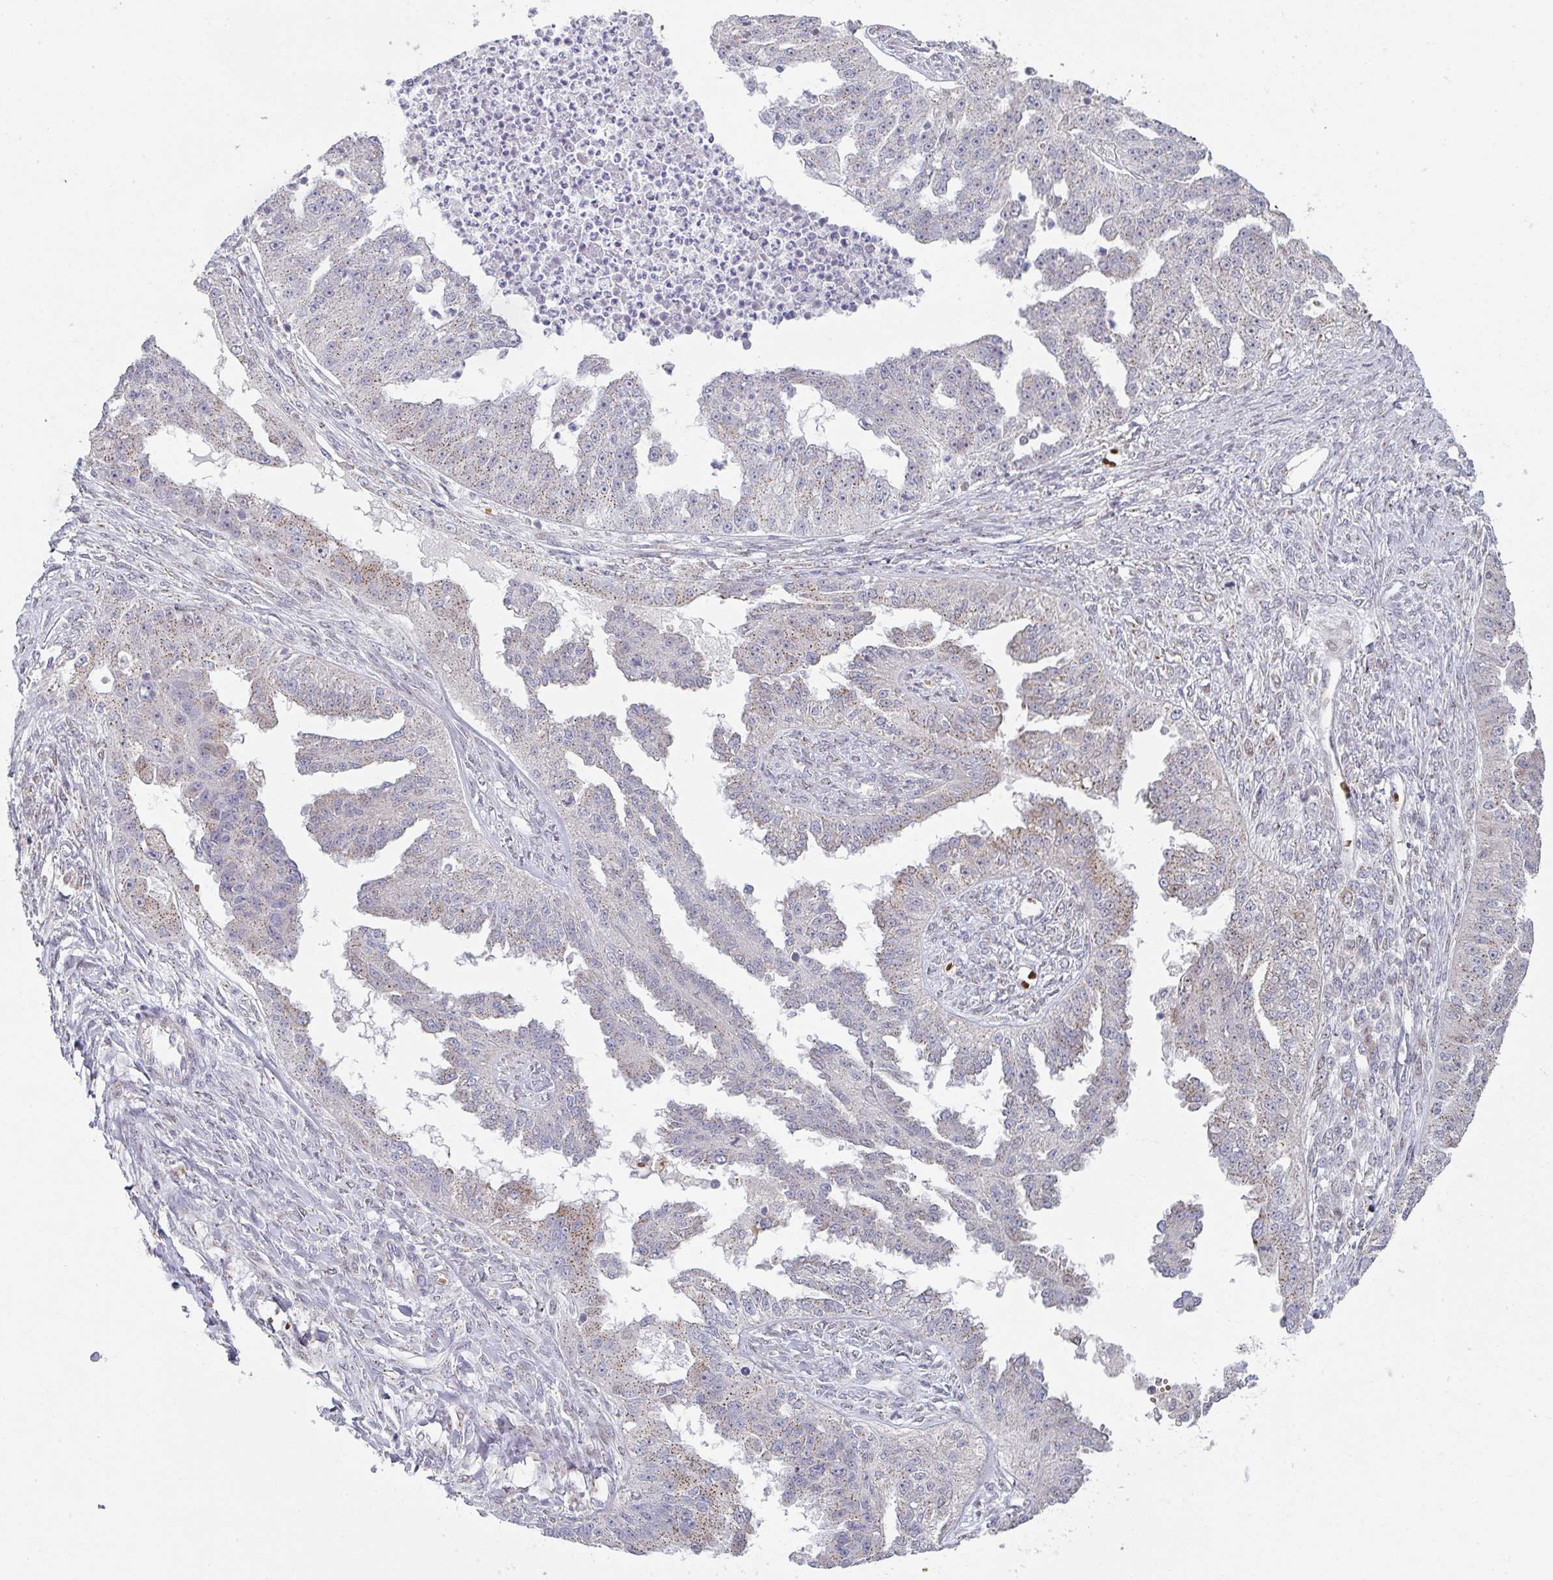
{"staining": {"intensity": "moderate", "quantity": "25%-75%", "location": "cytoplasmic/membranous"}, "tissue": "ovarian cancer", "cell_type": "Tumor cells", "image_type": "cancer", "snomed": [{"axis": "morphology", "description": "Cystadenocarcinoma, serous, NOS"}, {"axis": "topography", "description": "Ovary"}], "caption": "Moderate cytoplasmic/membranous staining for a protein is identified in approximately 25%-75% of tumor cells of ovarian serous cystadenocarcinoma using immunohistochemistry (IHC).", "gene": "ZNF526", "patient": {"sex": "female", "age": 58}}